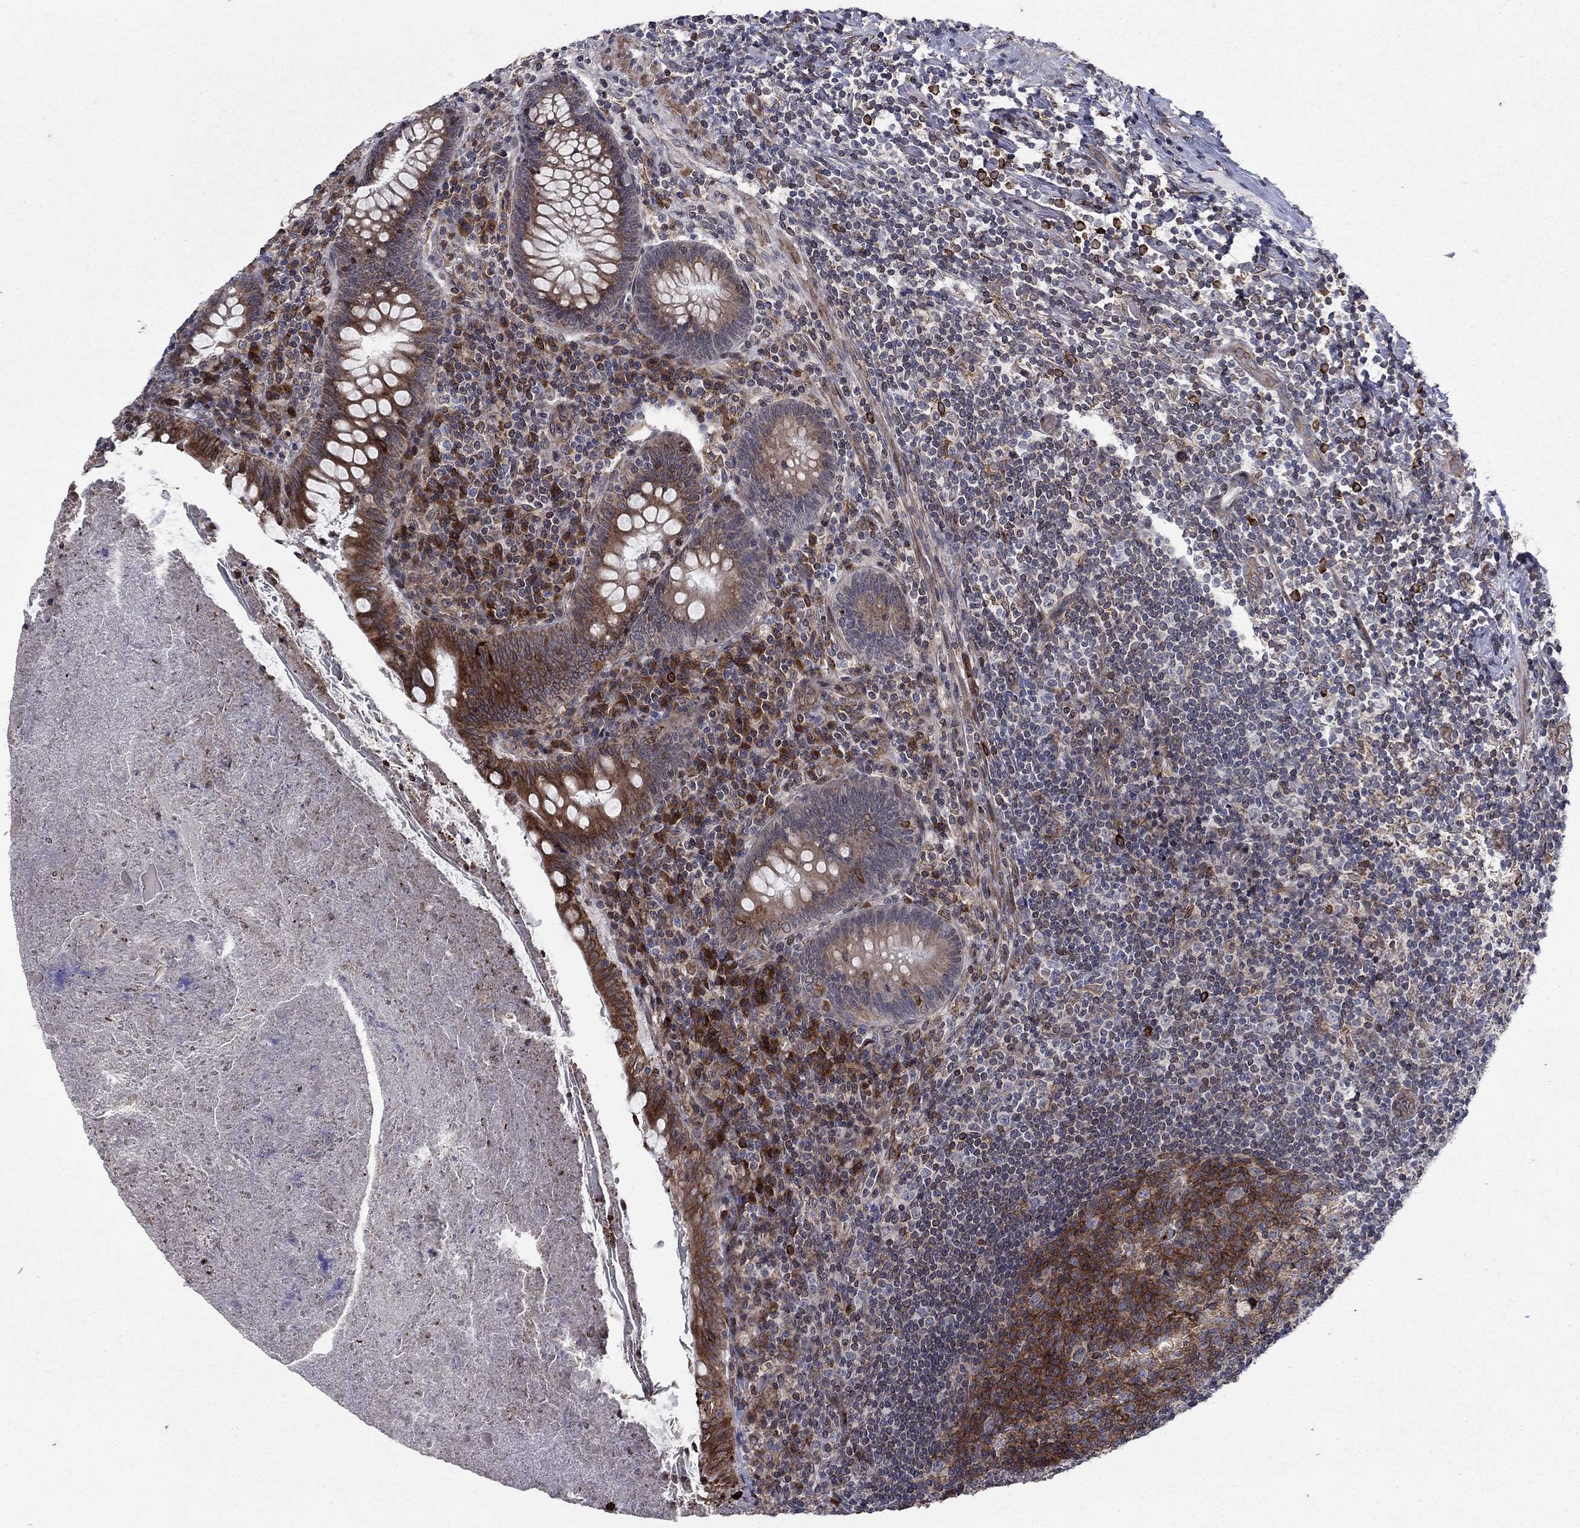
{"staining": {"intensity": "strong", "quantity": "25%-75%", "location": "cytoplasmic/membranous"}, "tissue": "appendix", "cell_type": "Glandular cells", "image_type": "normal", "snomed": [{"axis": "morphology", "description": "Normal tissue, NOS"}, {"axis": "topography", "description": "Appendix"}], "caption": "High-magnification brightfield microscopy of unremarkable appendix stained with DAB (brown) and counterstained with hematoxylin (blue). glandular cells exhibit strong cytoplasmic/membranous staining is present in about25%-75% of cells.", "gene": "DHRS7", "patient": {"sex": "male", "age": 47}}